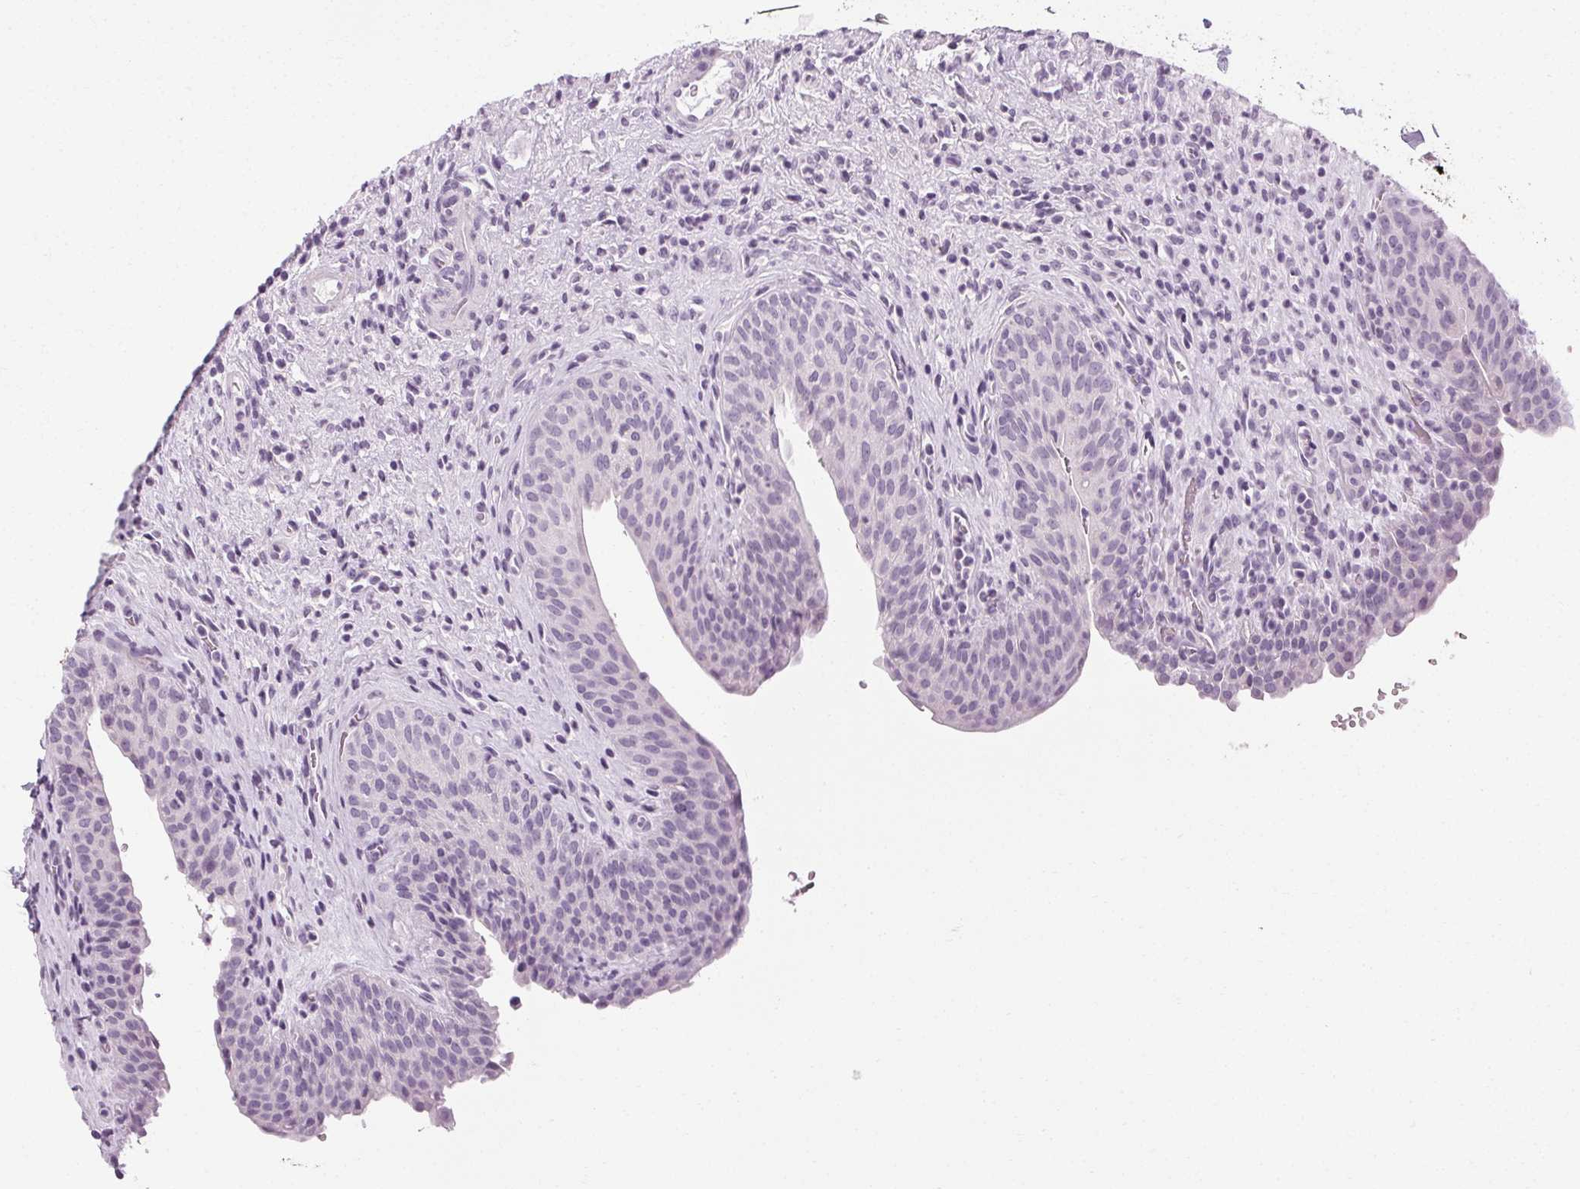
{"staining": {"intensity": "negative", "quantity": "none", "location": "none"}, "tissue": "urinary bladder", "cell_type": "Urothelial cells", "image_type": "normal", "snomed": [{"axis": "morphology", "description": "Normal tissue, NOS"}, {"axis": "topography", "description": "Urinary bladder"}, {"axis": "topography", "description": "Peripheral nerve tissue"}], "caption": "Immunohistochemical staining of benign urinary bladder demonstrates no significant staining in urothelial cells.", "gene": "POMC", "patient": {"sex": "male", "age": 66}}